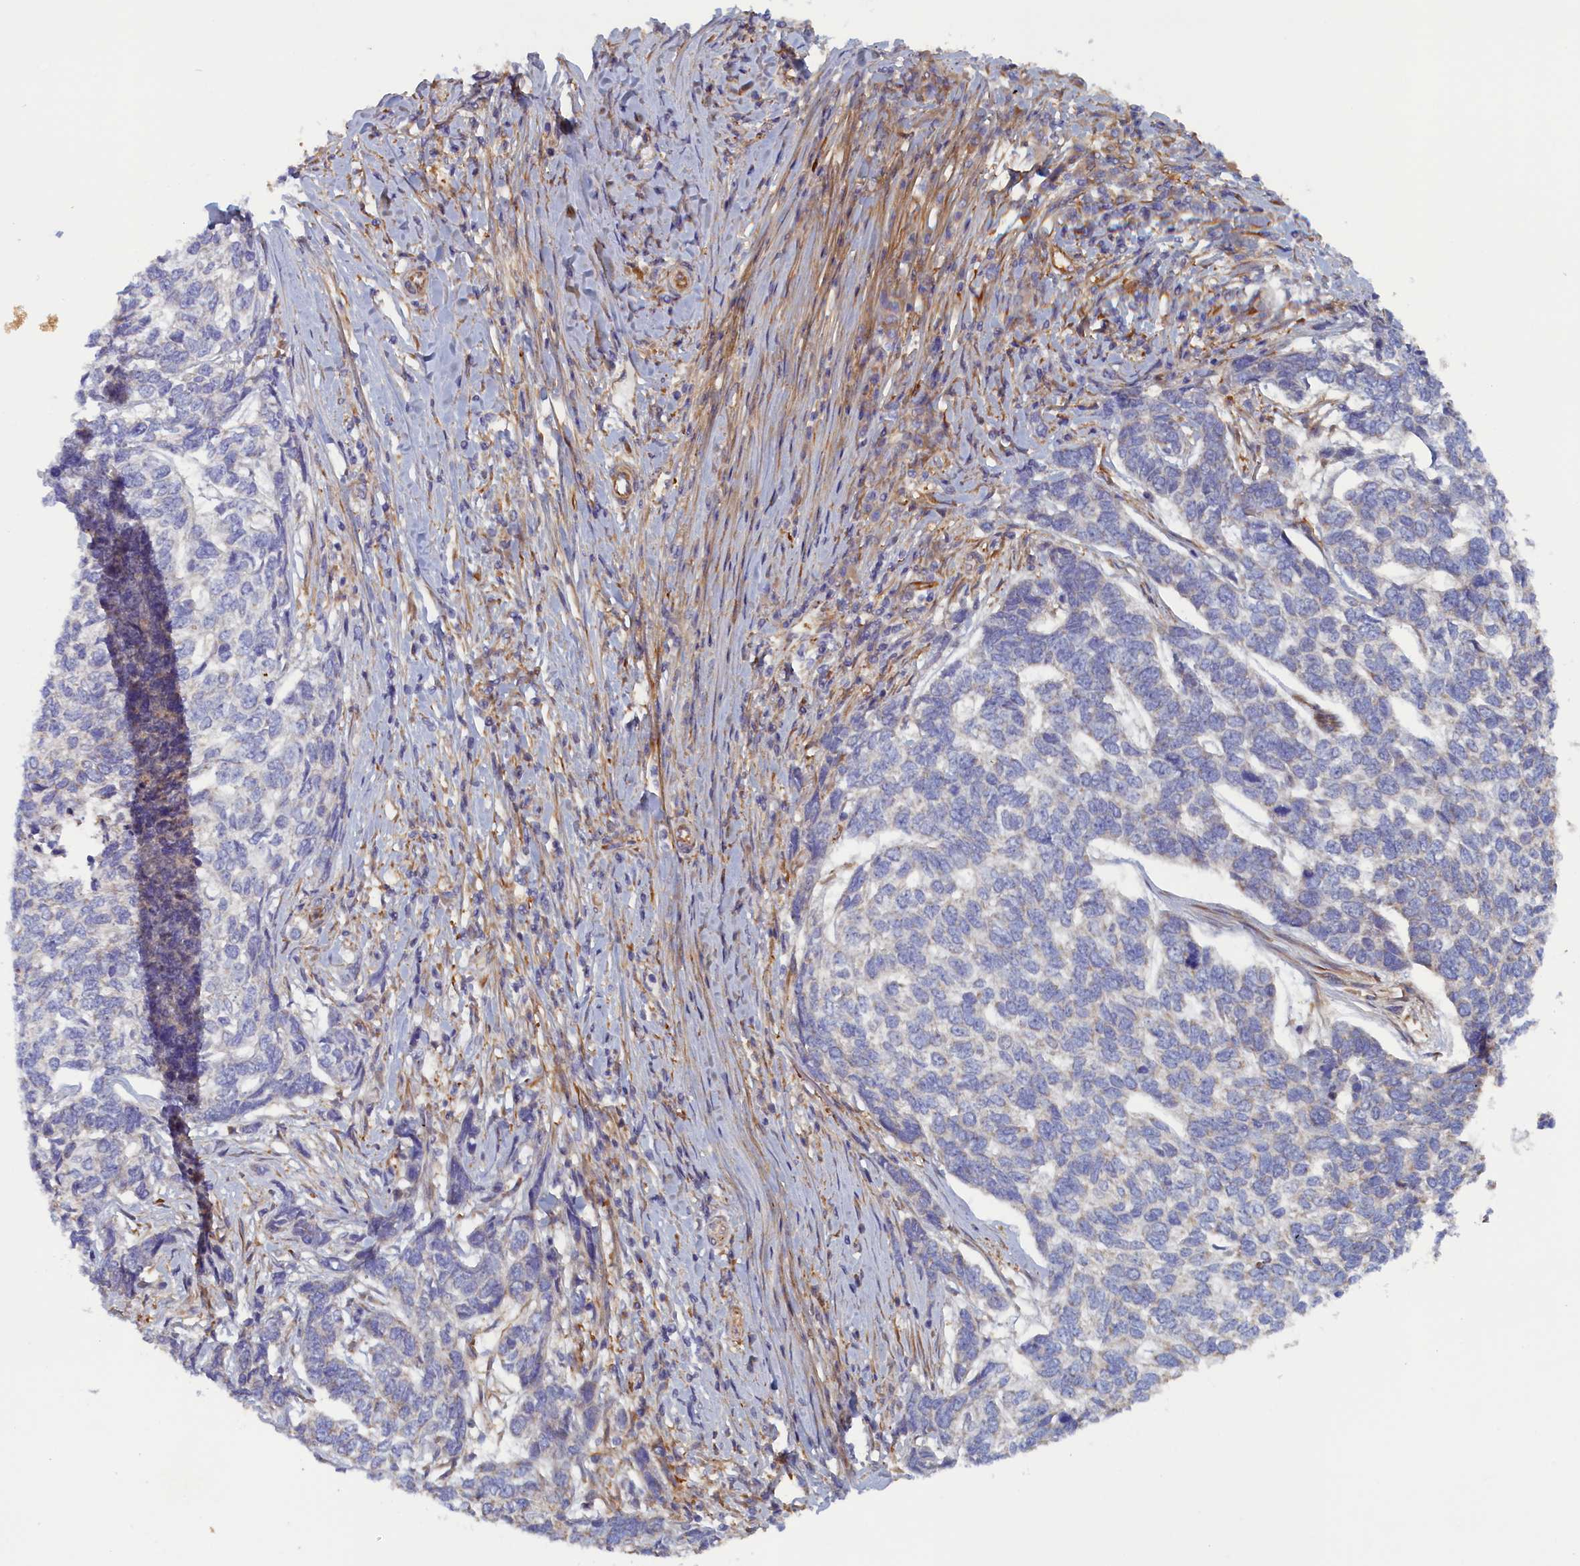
{"staining": {"intensity": "negative", "quantity": "none", "location": "none"}, "tissue": "skin cancer", "cell_type": "Tumor cells", "image_type": "cancer", "snomed": [{"axis": "morphology", "description": "Basal cell carcinoma"}, {"axis": "topography", "description": "Skin"}], "caption": "This photomicrograph is of skin cancer stained with immunohistochemistry (IHC) to label a protein in brown with the nuclei are counter-stained blue. There is no positivity in tumor cells. (DAB (3,3'-diaminobenzidine) immunohistochemistry (IHC) visualized using brightfield microscopy, high magnification).", "gene": "TMEM196", "patient": {"sex": "female", "age": 65}}